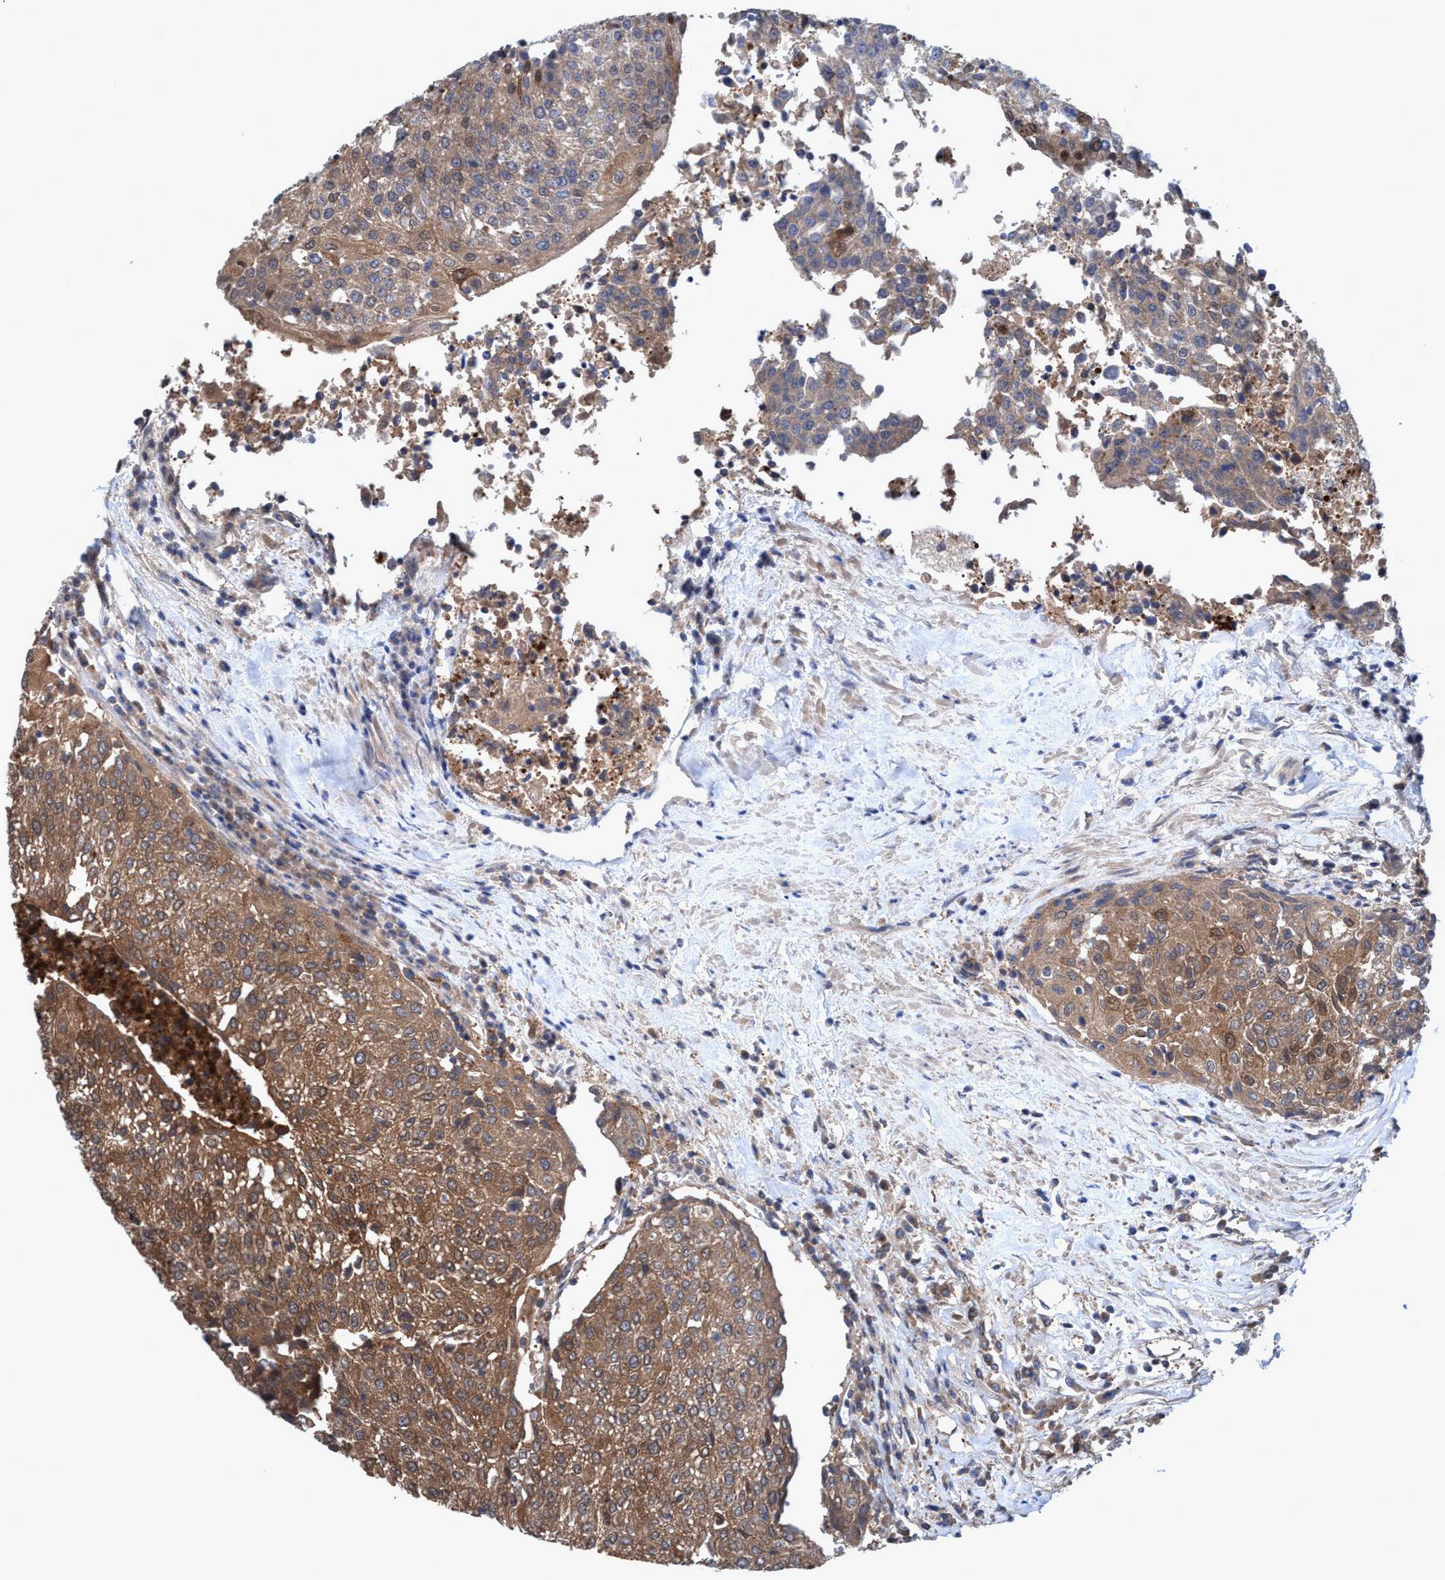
{"staining": {"intensity": "moderate", "quantity": ">75%", "location": "cytoplasmic/membranous"}, "tissue": "urothelial cancer", "cell_type": "Tumor cells", "image_type": "cancer", "snomed": [{"axis": "morphology", "description": "Urothelial carcinoma, High grade"}, {"axis": "topography", "description": "Urinary bladder"}], "caption": "Brown immunohistochemical staining in urothelial cancer shows moderate cytoplasmic/membranous expression in approximately >75% of tumor cells.", "gene": "GLOD4", "patient": {"sex": "female", "age": 85}}